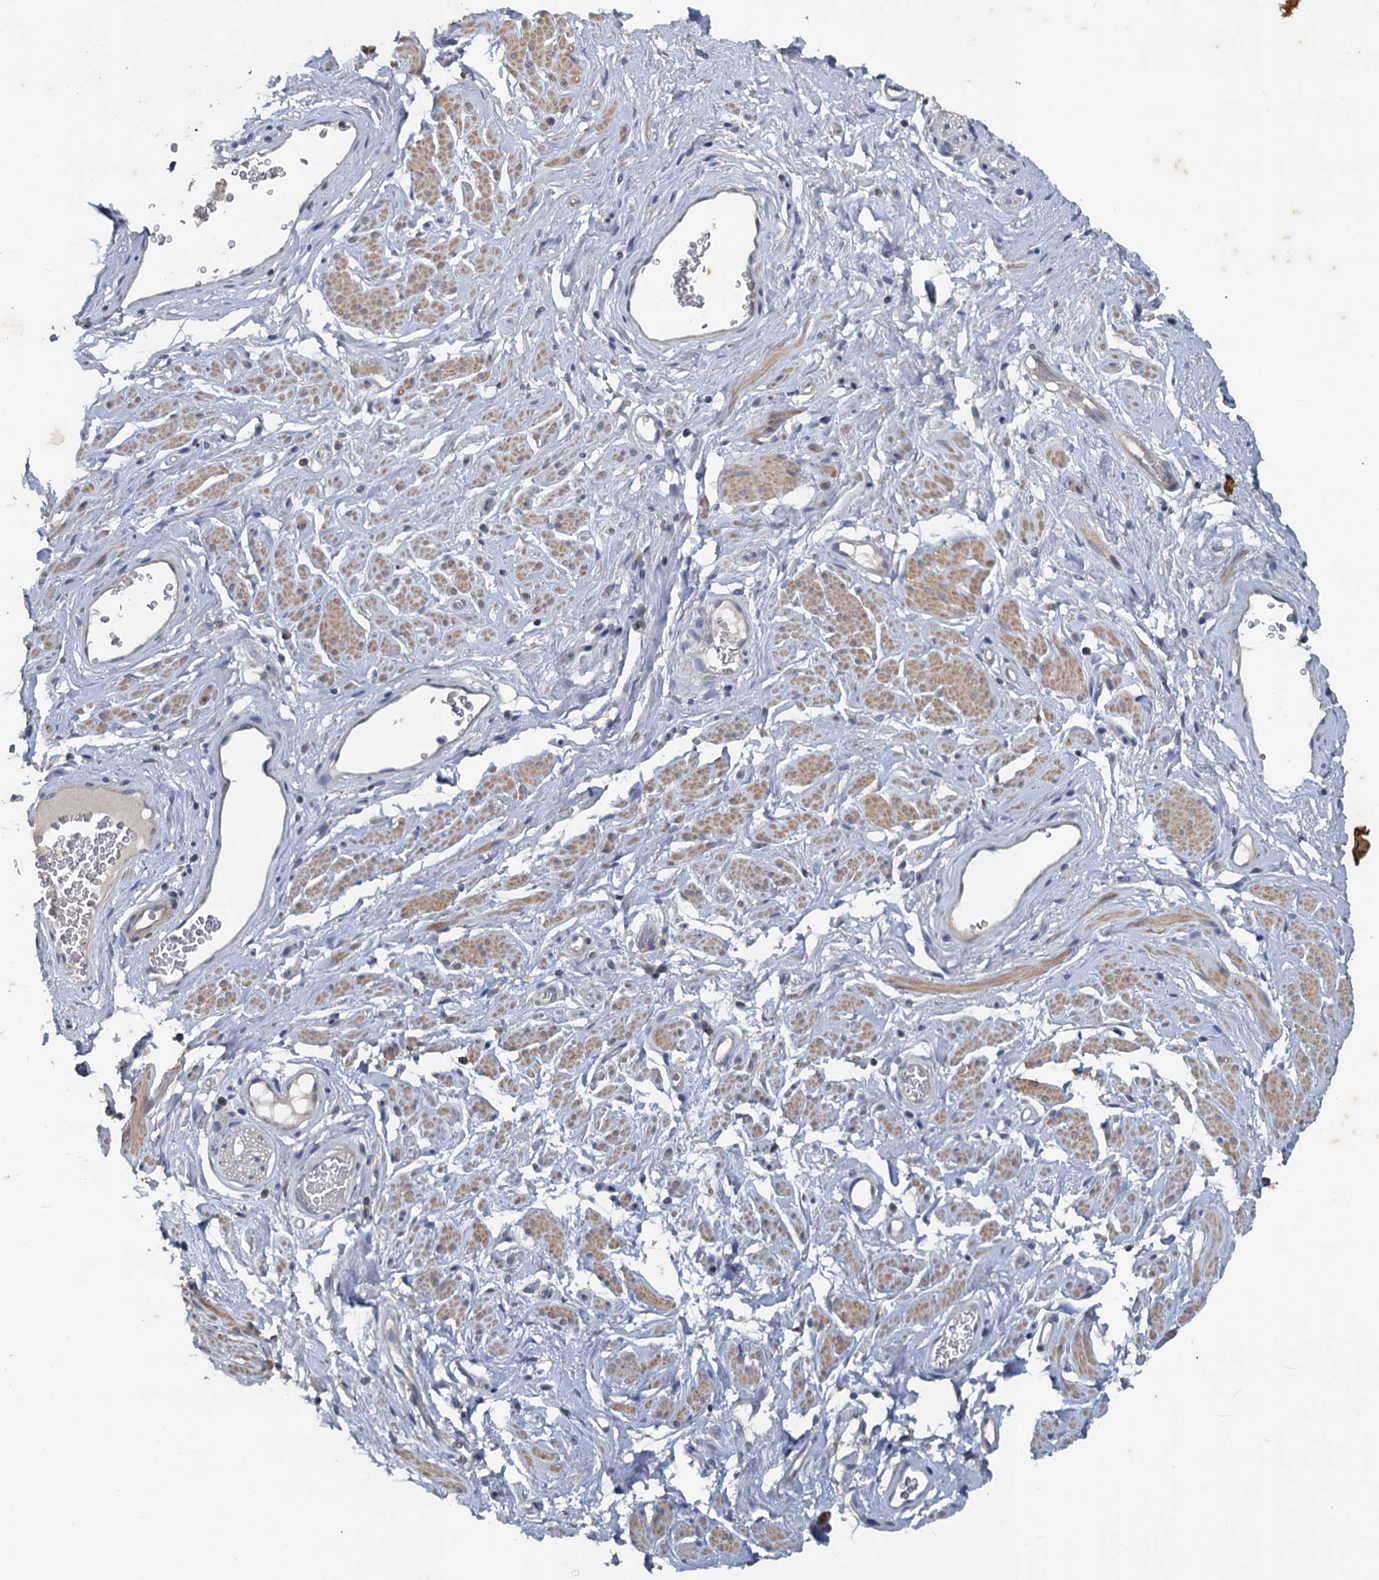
{"staining": {"intensity": "negative", "quantity": "none", "location": "none"}, "tissue": "adipose tissue", "cell_type": "Adipocytes", "image_type": "normal", "snomed": [{"axis": "morphology", "description": "Normal tissue, NOS"}, {"axis": "morphology", "description": "Adenocarcinoma, NOS"}, {"axis": "topography", "description": "Rectum"}, {"axis": "topography", "description": "Vagina"}, {"axis": "topography", "description": "Peripheral nerve tissue"}], "caption": "IHC of normal adipose tissue reveals no staining in adipocytes.", "gene": "SLC2A7", "patient": {"sex": "female", "age": 71}}